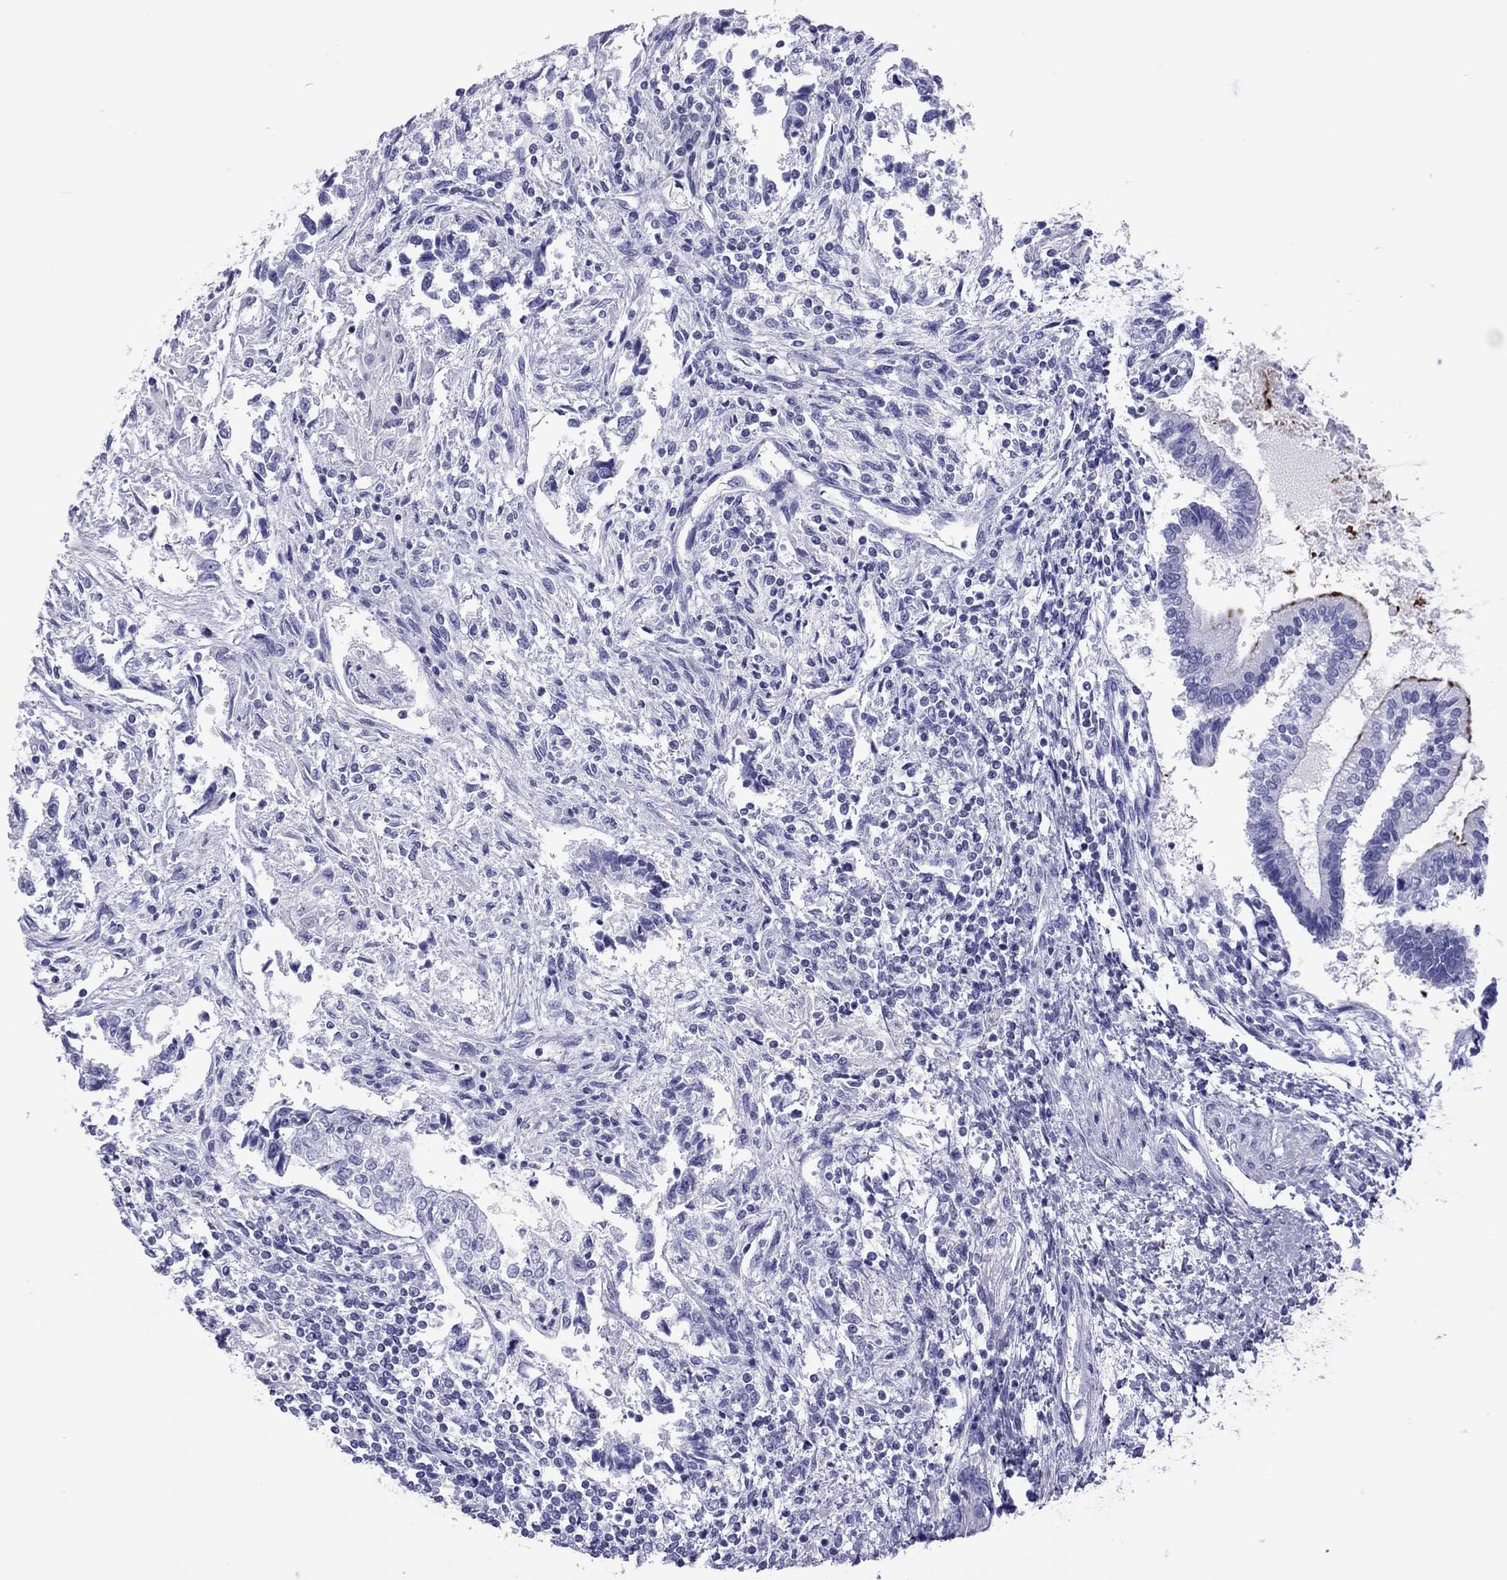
{"staining": {"intensity": "negative", "quantity": "none", "location": "none"}, "tissue": "testis cancer", "cell_type": "Tumor cells", "image_type": "cancer", "snomed": [{"axis": "morphology", "description": "Carcinoma, Embryonal, NOS"}, {"axis": "topography", "description": "Testis"}], "caption": "Immunohistochemical staining of testis cancer shows no significant positivity in tumor cells.", "gene": "STAG3", "patient": {"sex": "male", "age": 37}}